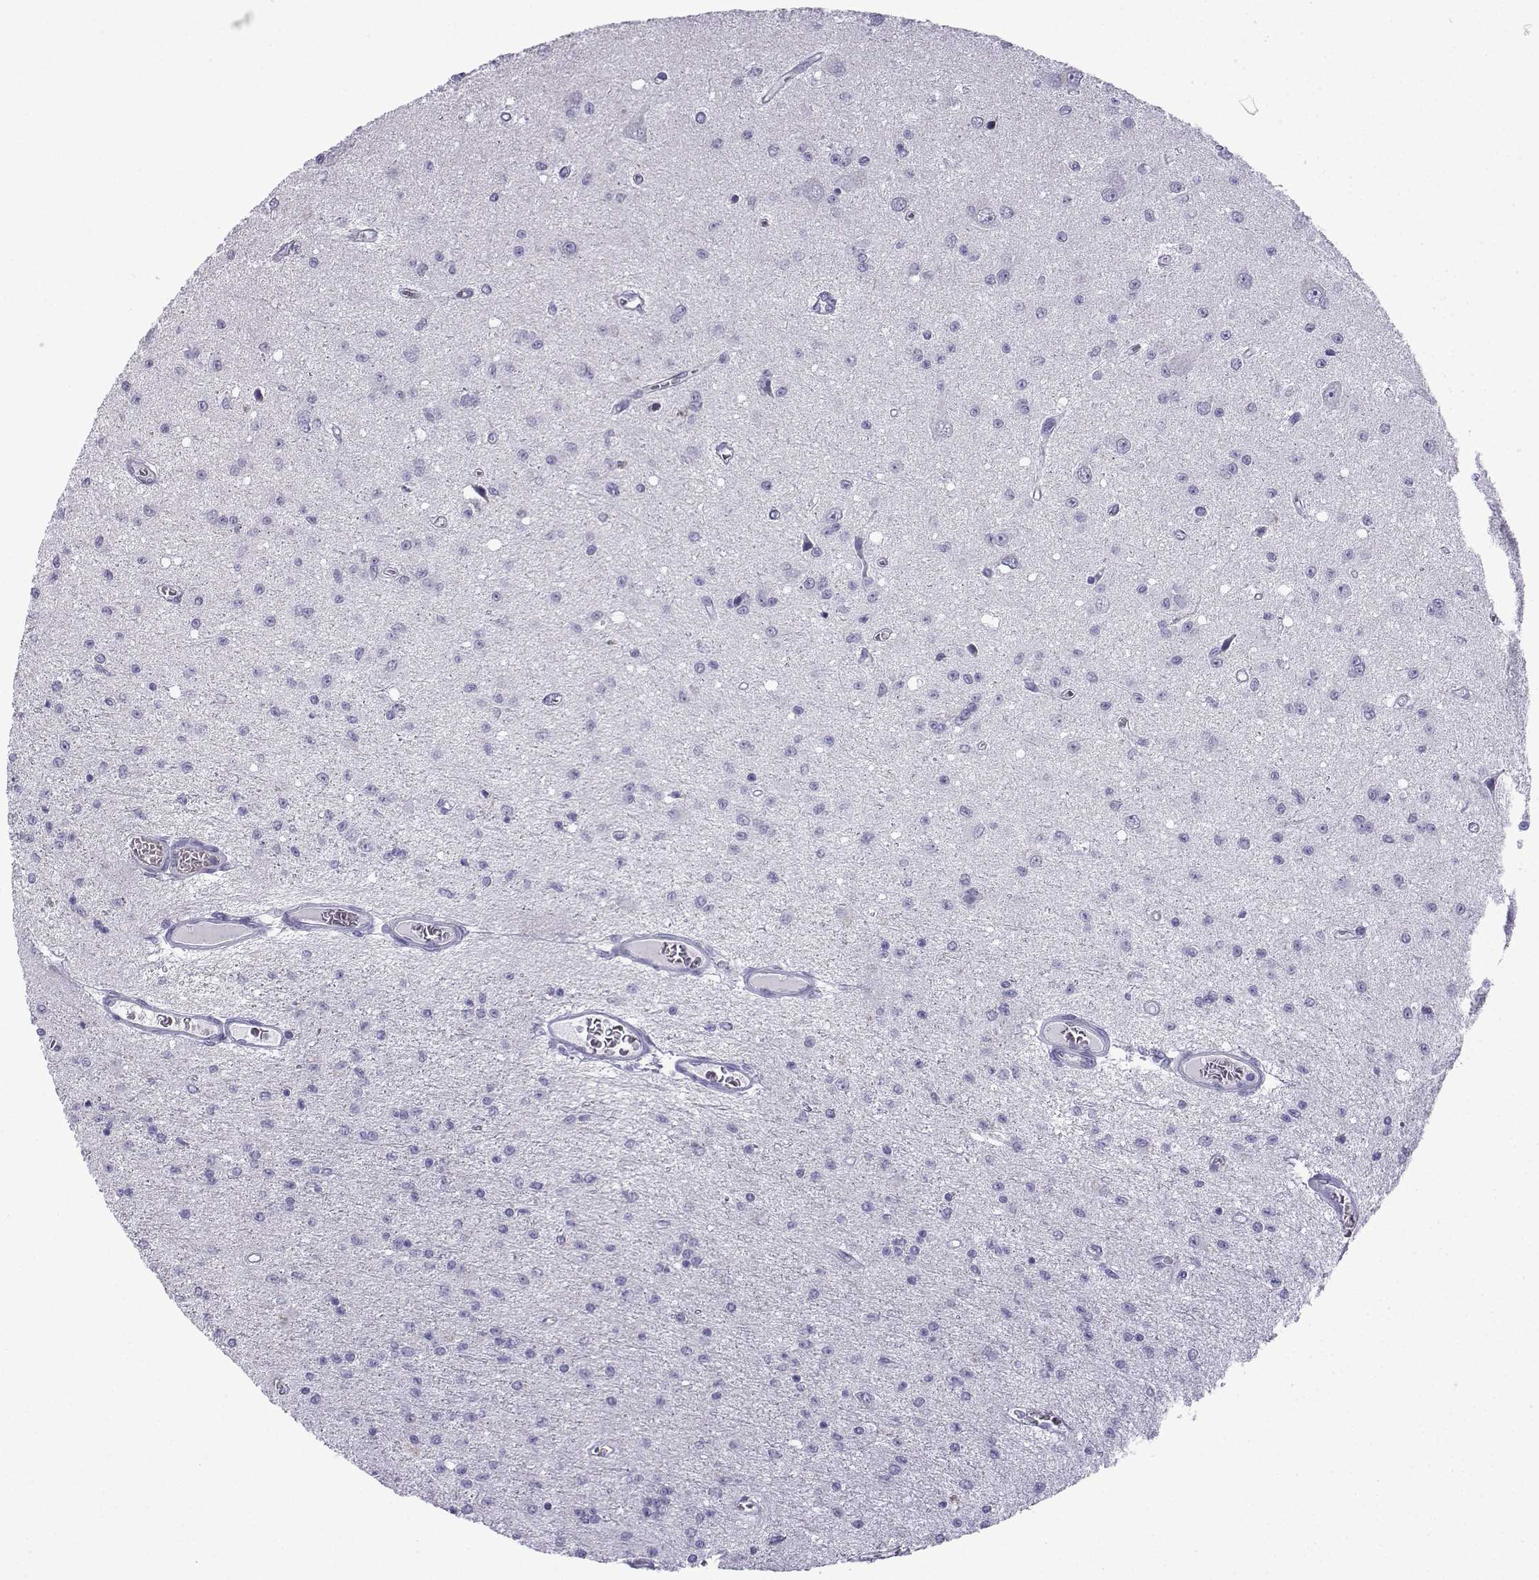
{"staining": {"intensity": "negative", "quantity": "none", "location": "none"}, "tissue": "glioma", "cell_type": "Tumor cells", "image_type": "cancer", "snomed": [{"axis": "morphology", "description": "Glioma, malignant, Low grade"}, {"axis": "topography", "description": "Brain"}], "caption": "This is an immunohistochemistry (IHC) micrograph of low-grade glioma (malignant). There is no expression in tumor cells.", "gene": "TRIM46", "patient": {"sex": "female", "age": 45}}